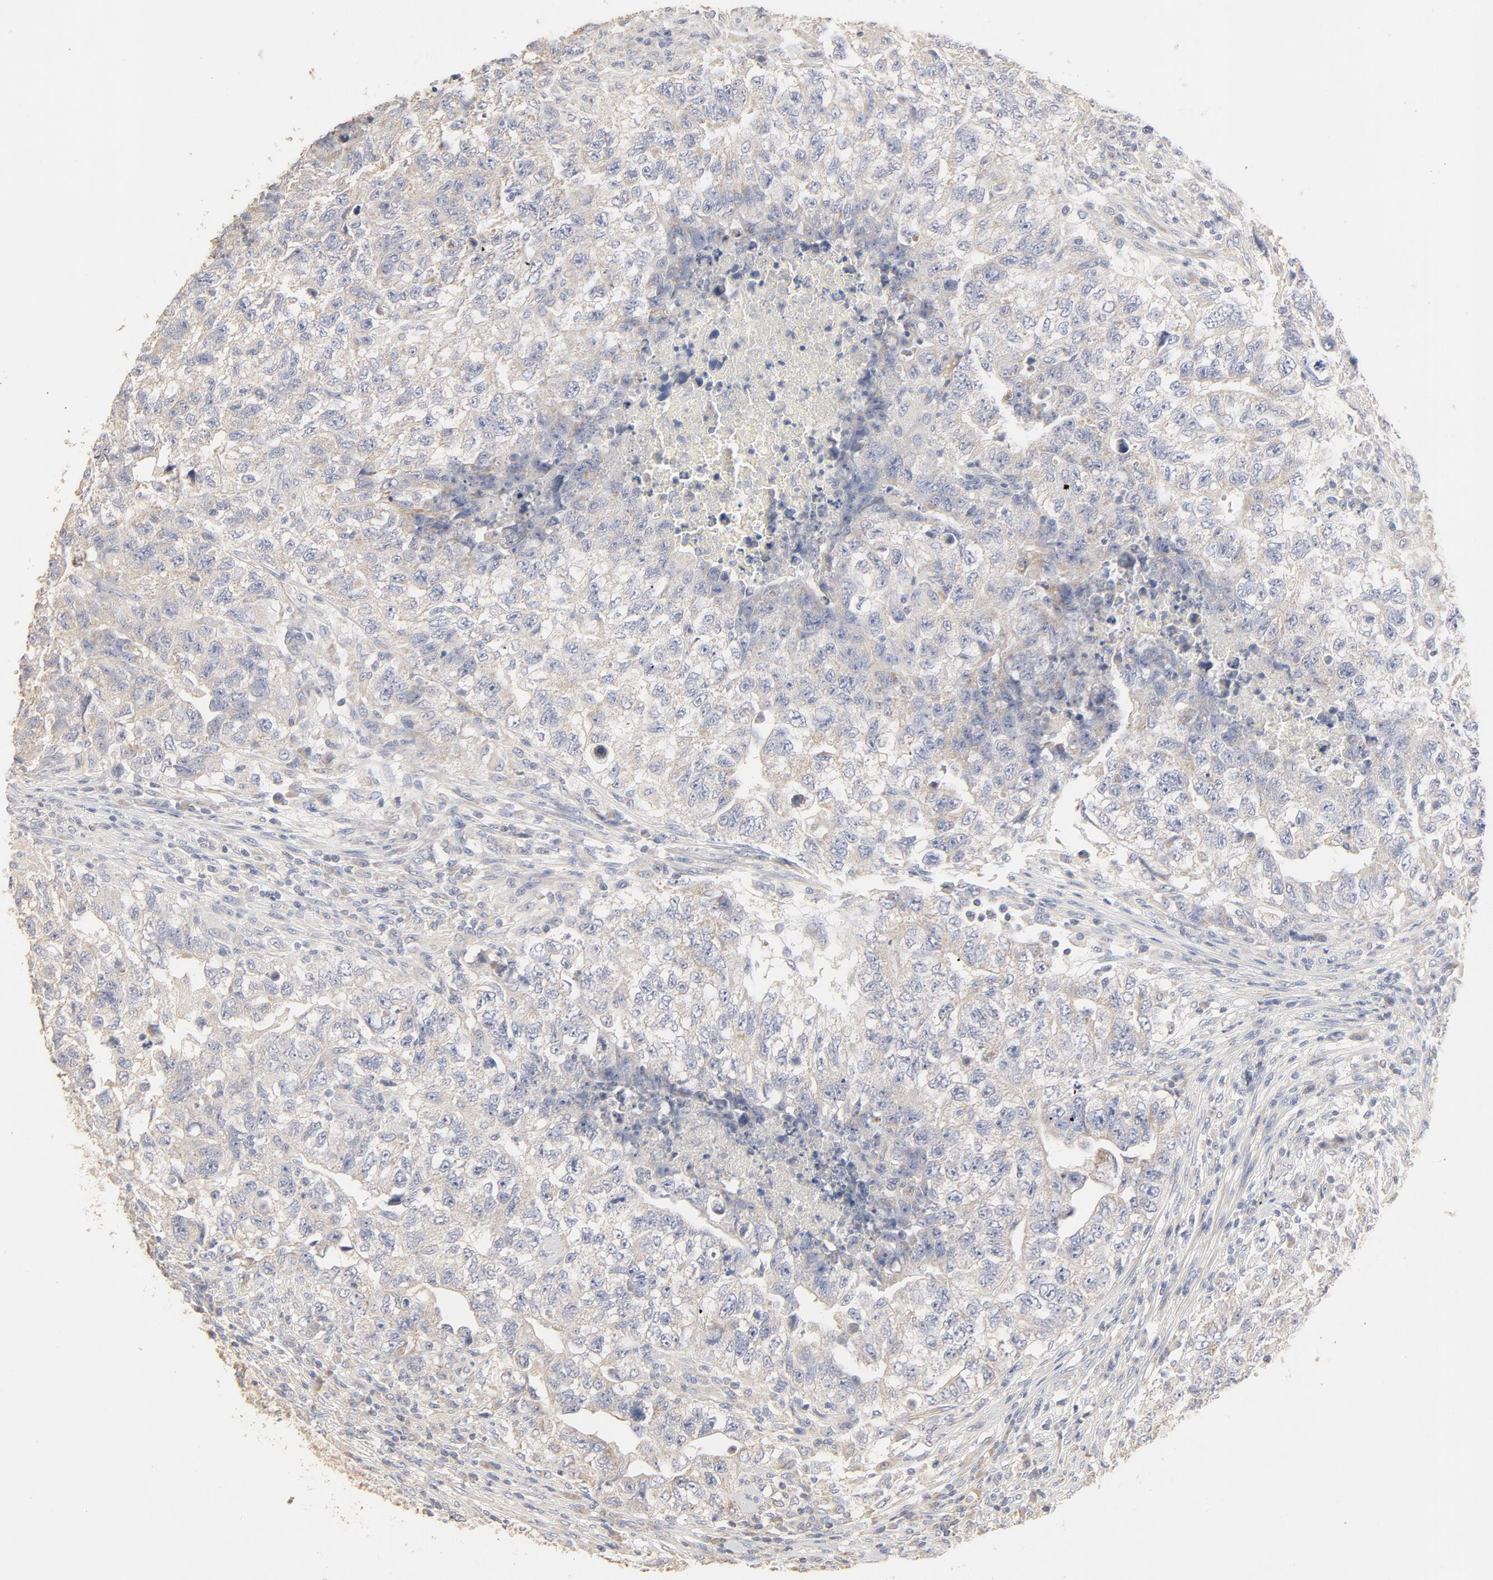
{"staining": {"intensity": "negative", "quantity": "none", "location": "none"}, "tissue": "testis cancer", "cell_type": "Tumor cells", "image_type": "cancer", "snomed": [{"axis": "morphology", "description": "Carcinoma, Embryonal, NOS"}, {"axis": "topography", "description": "Testis"}], "caption": "The photomicrograph demonstrates no significant staining in tumor cells of testis embryonal carcinoma.", "gene": "FCGBP", "patient": {"sex": "male", "age": 21}}